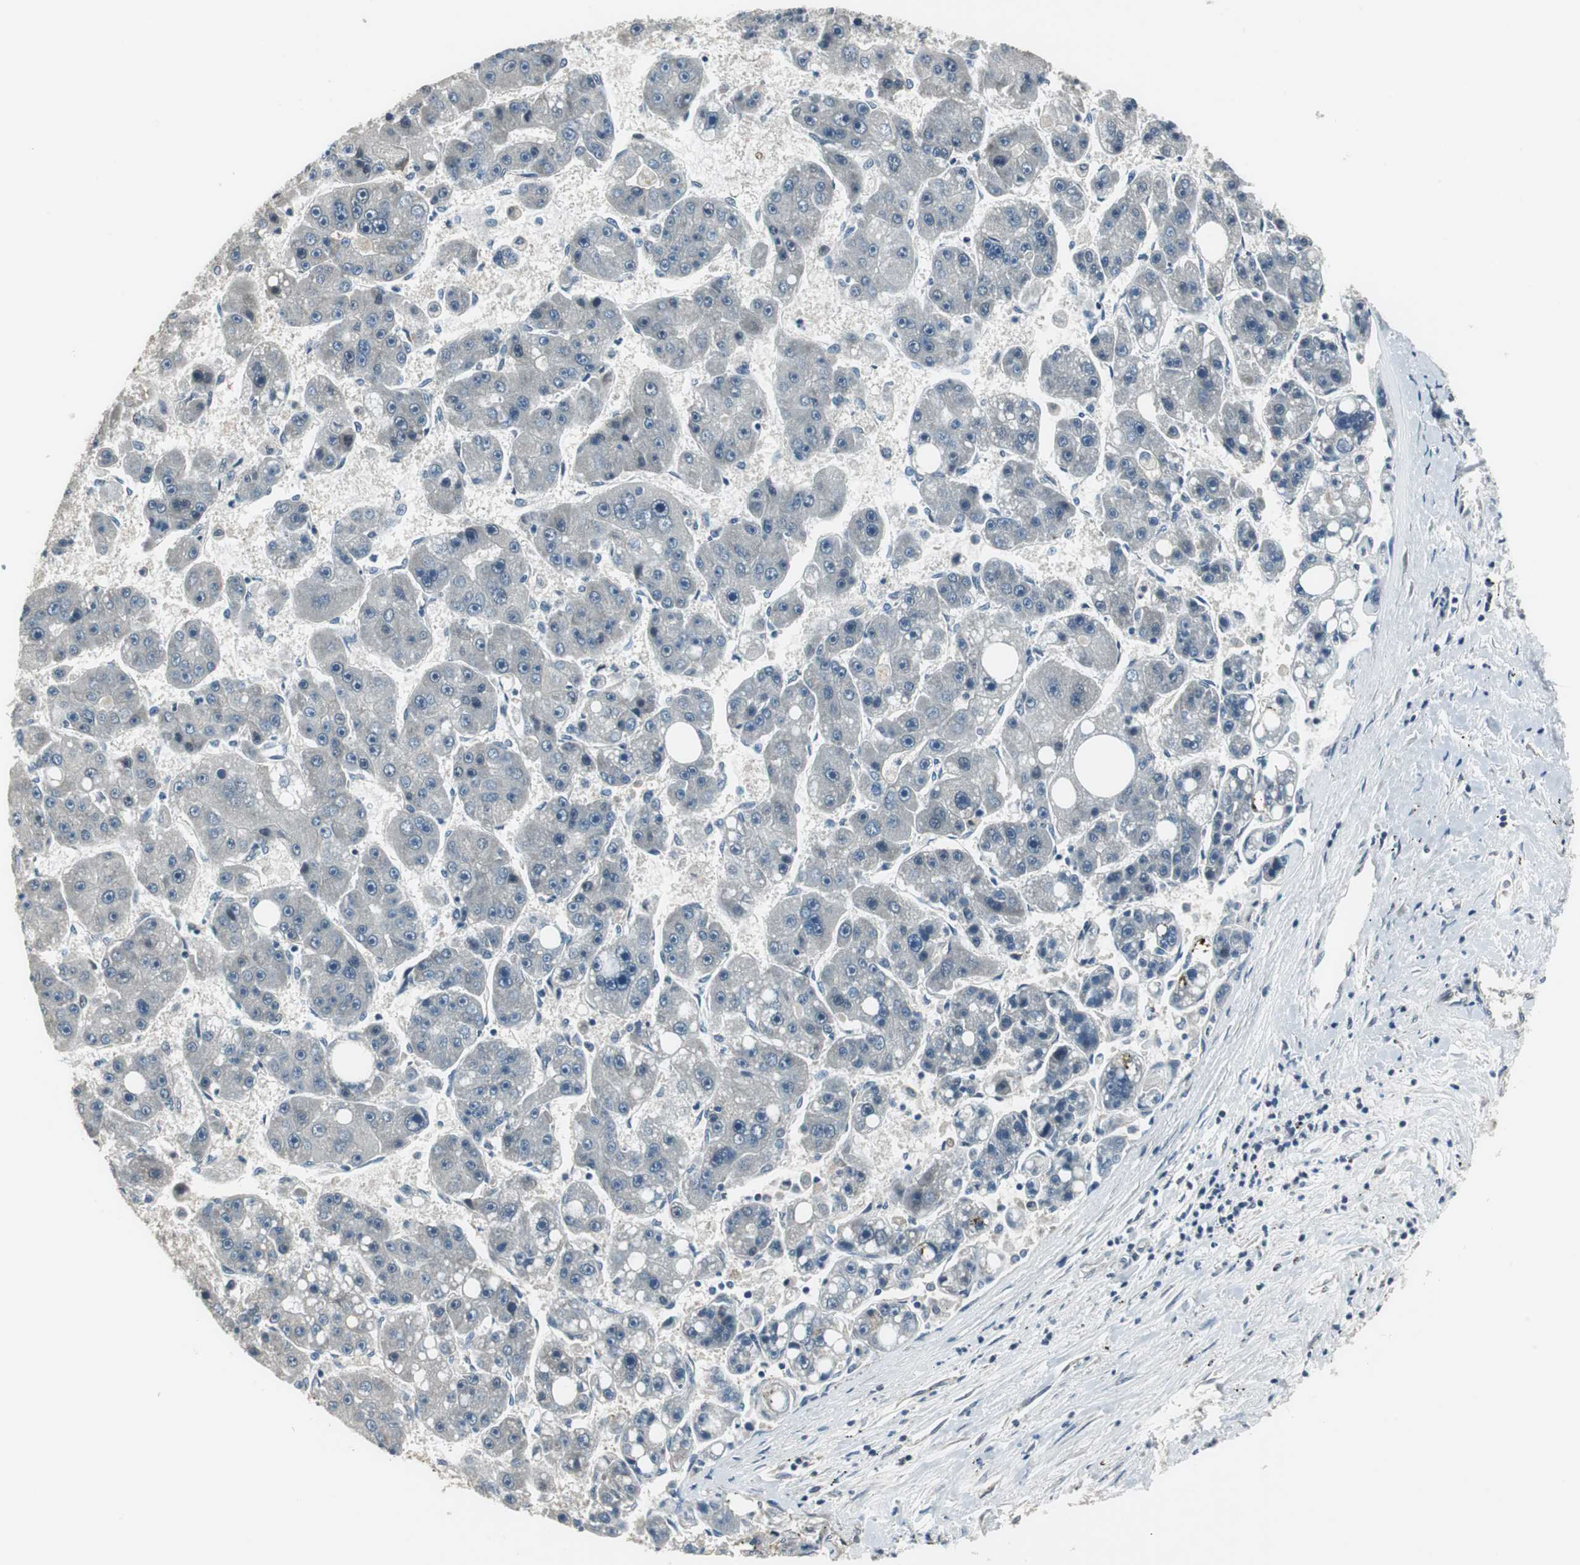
{"staining": {"intensity": "negative", "quantity": "none", "location": "none"}, "tissue": "liver cancer", "cell_type": "Tumor cells", "image_type": "cancer", "snomed": [{"axis": "morphology", "description": "Carcinoma, Hepatocellular, NOS"}, {"axis": "topography", "description": "Liver"}], "caption": "High power microscopy photomicrograph of an immunohistochemistry (IHC) micrograph of liver hepatocellular carcinoma, revealing no significant staining in tumor cells.", "gene": "MAFB", "patient": {"sex": "female", "age": 61}}